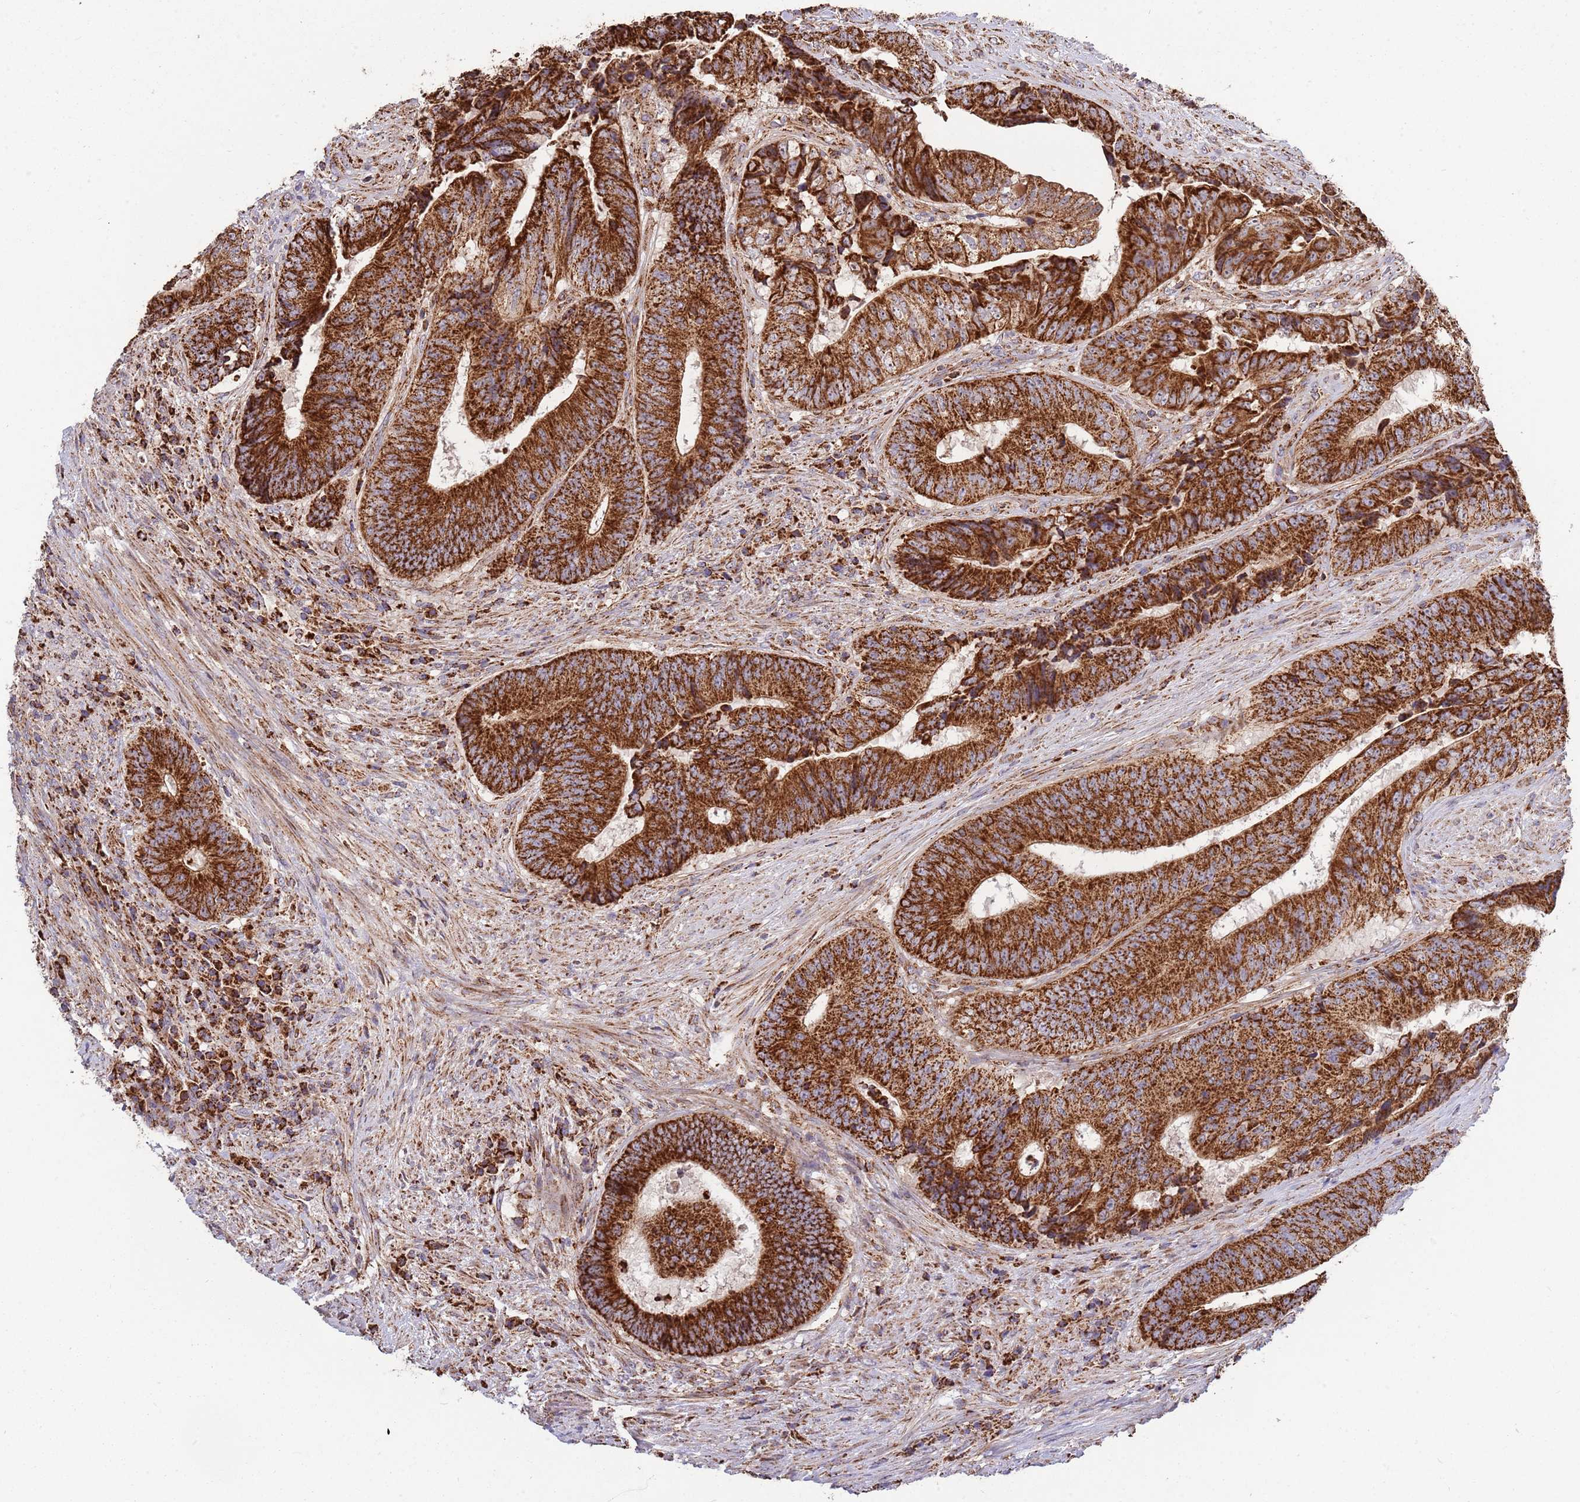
{"staining": {"intensity": "strong", "quantity": ">75%", "location": "cytoplasmic/membranous"}, "tissue": "colorectal cancer", "cell_type": "Tumor cells", "image_type": "cancer", "snomed": [{"axis": "morphology", "description": "Adenocarcinoma, NOS"}, {"axis": "topography", "description": "Rectum"}], "caption": "There is high levels of strong cytoplasmic/membranous staining in tumor cells of colorectal adenocarcinoma, as demonstrated by immunohistochemical staining (brown color).", "gene": "VPS16", "patient": {"sex": "male", "age": 72}}